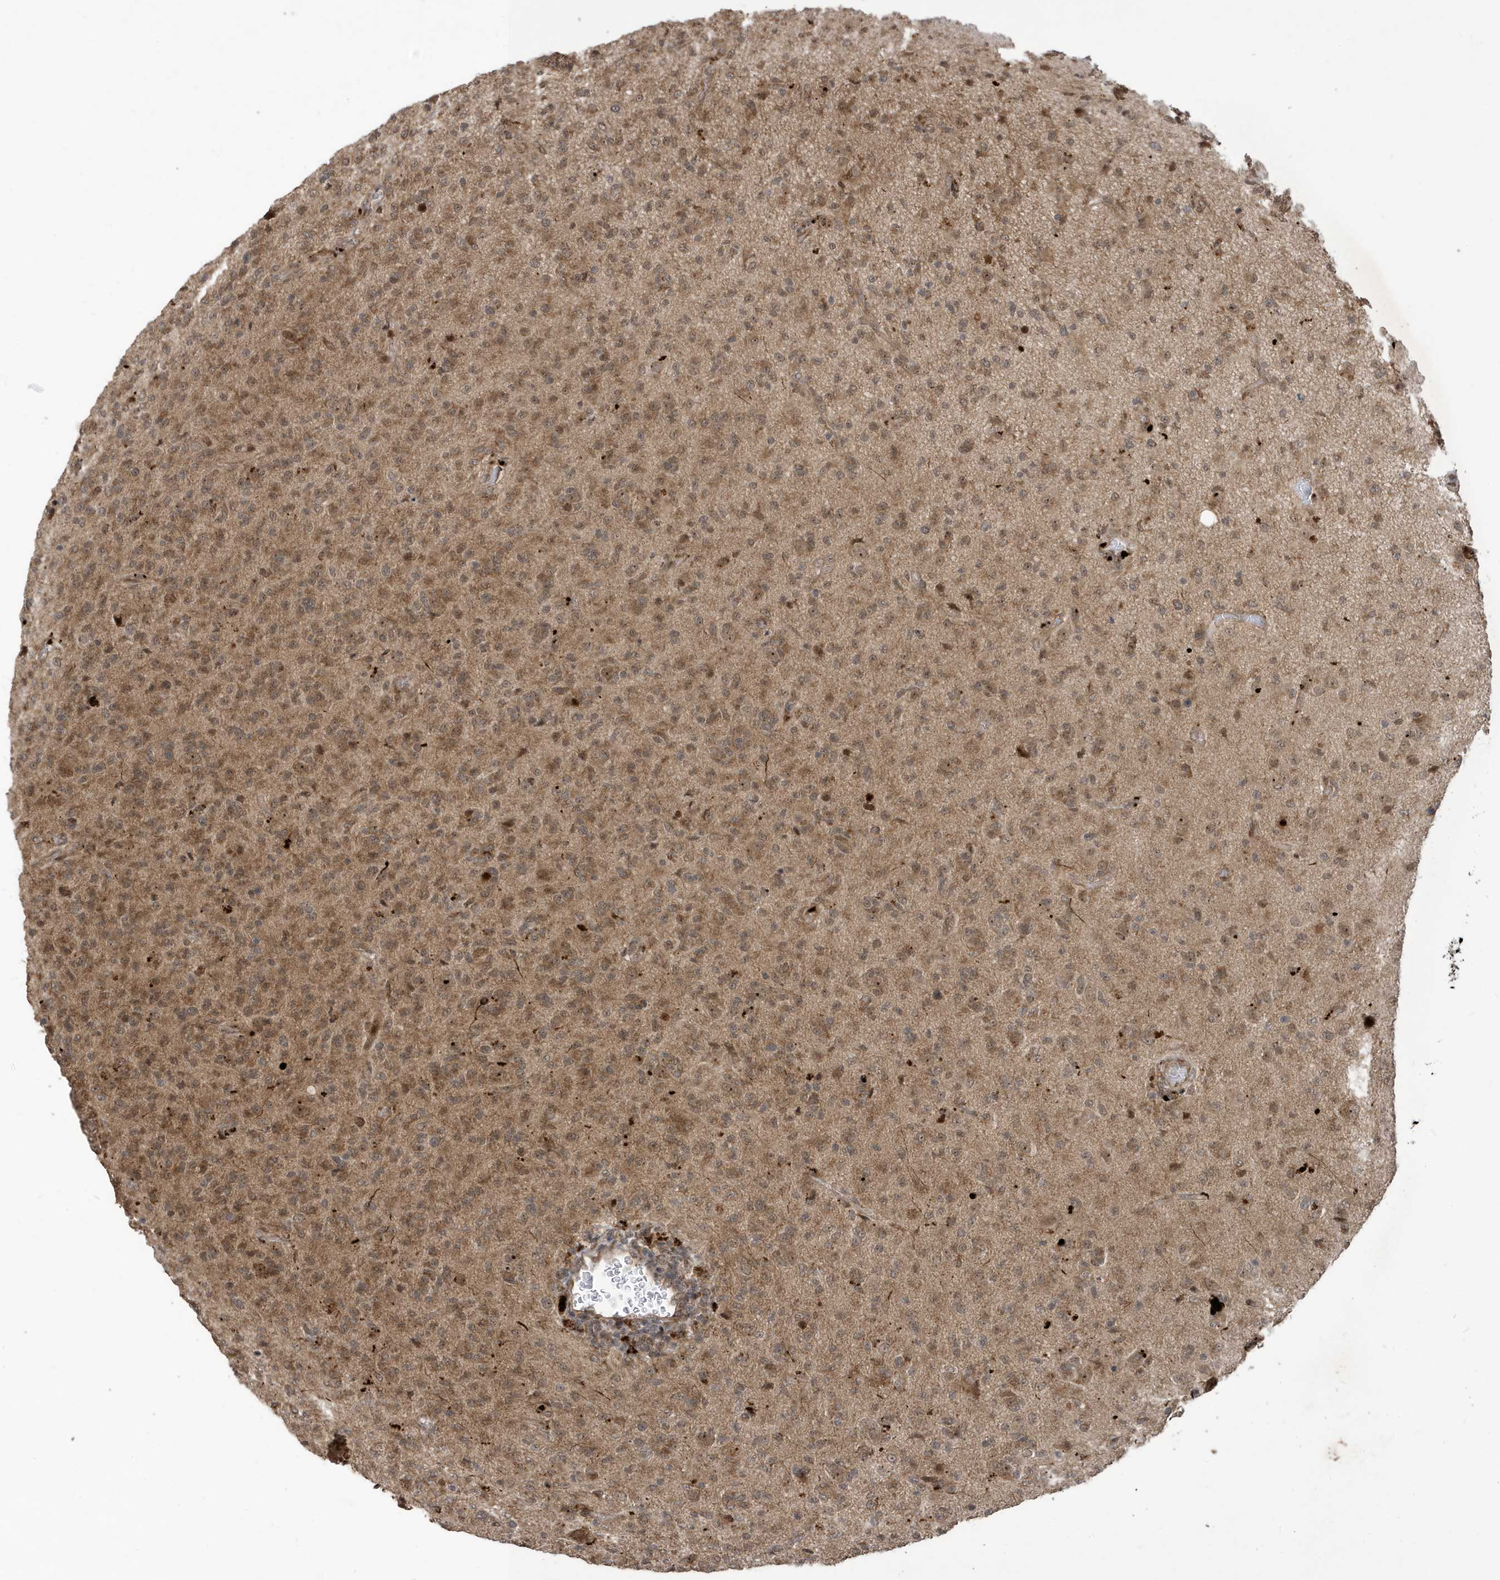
{"staining": {"intensity": "moderate", "quantity": "25%-75%", "location": "cytoplasmic/membranous,nuclear"}, "tissue": "glioma", "cell_type": "Tumor cells", "image_type": "cancer", "snomed": [{"axis": "morphology", "description": "Glioma, malignant, High grade"}, {"axis": "topography", "description": "Brain"}], "caption": "Moderate cytoplasmic/membranous and nuclear protein positivity is present in approximately 25%-75% of tumor cells in high-grade glioma (malignant).", "gene": "FAM9B", "patient": {"sex": "female", "age": 57}}